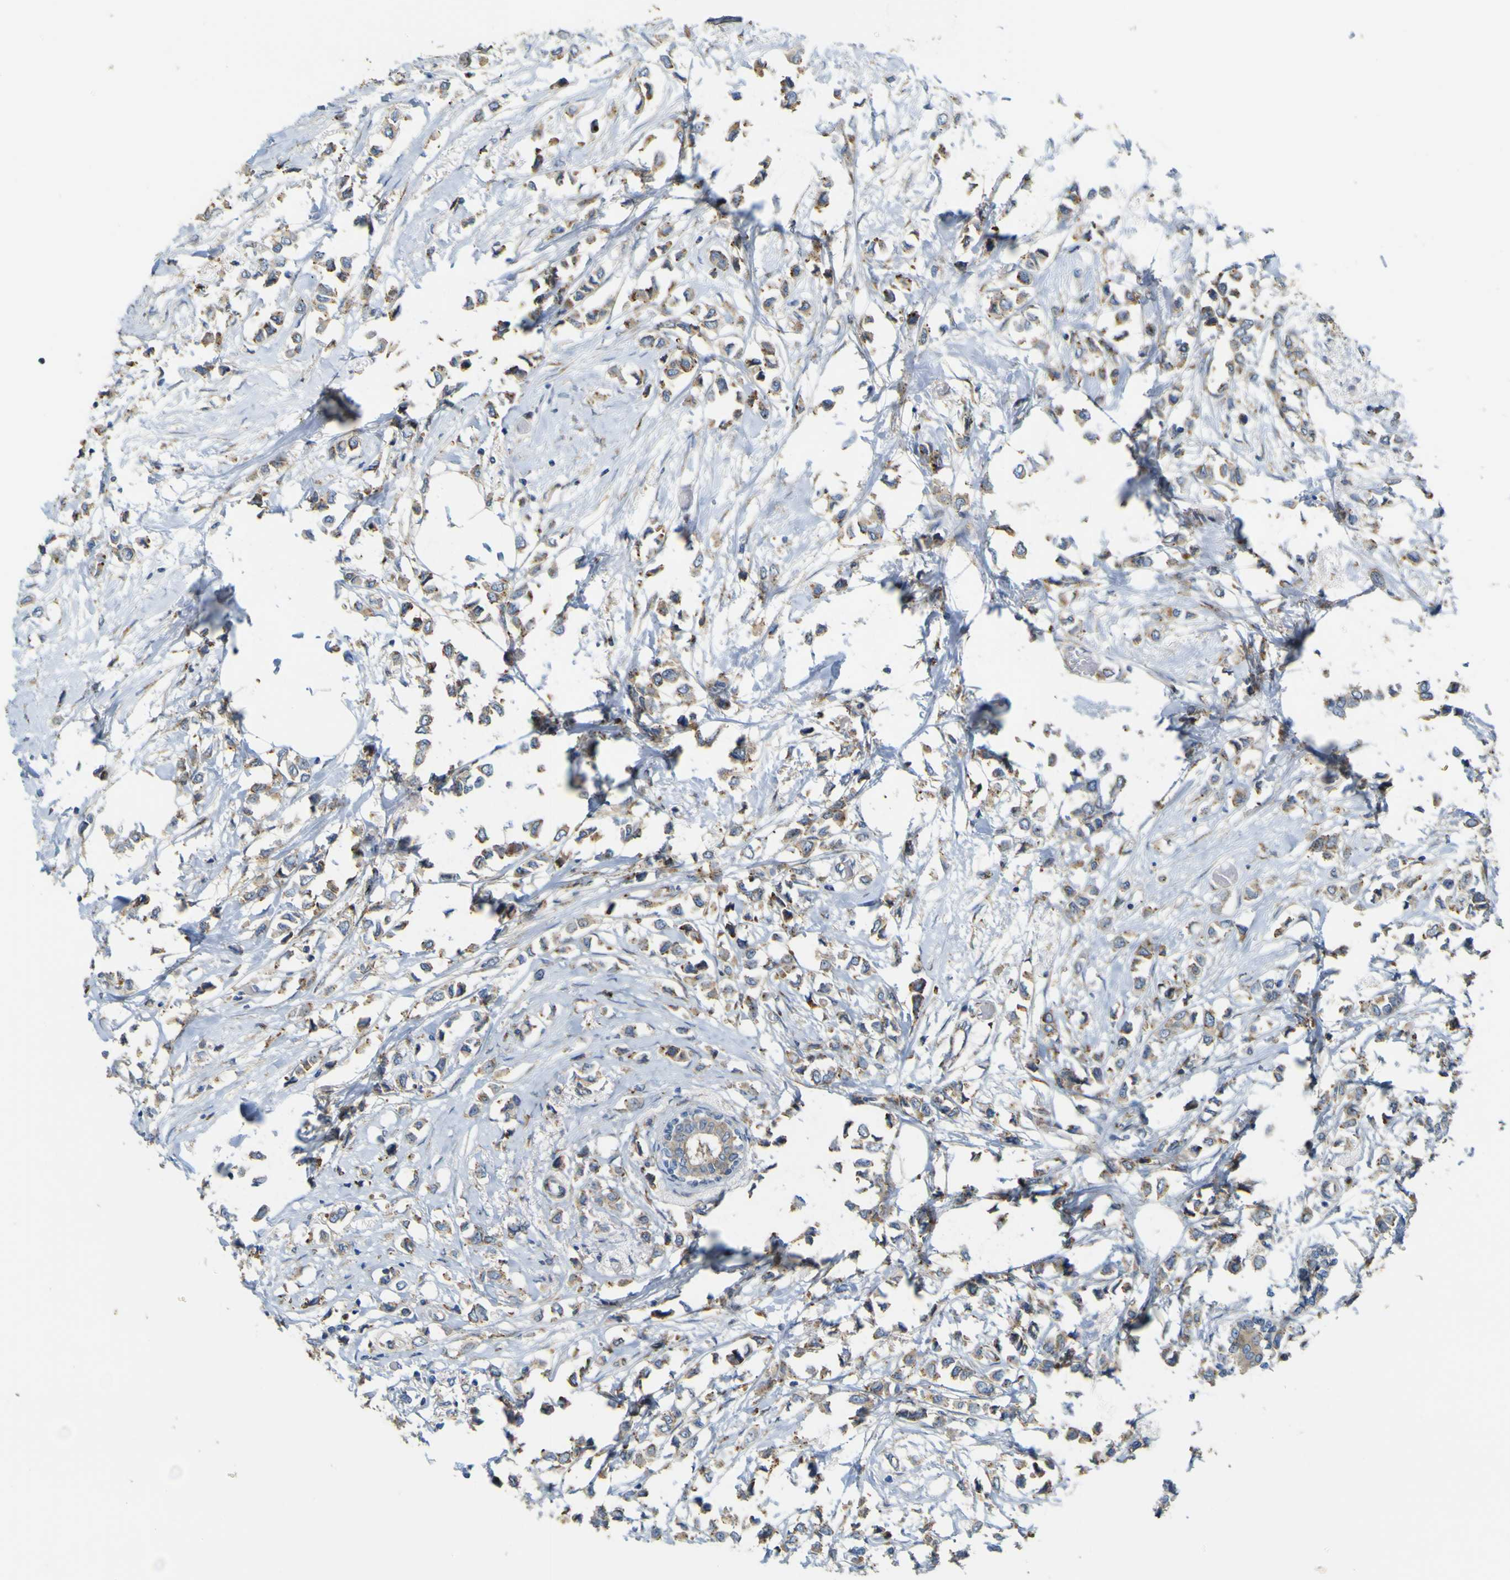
{"staining": {"intensity": "weak", "quantity": ">75%", "location": "cytoplasmic/membranous"}, "tissue": "breast cancer", "cell_type": "Tumor cells", "image_type": "cancer", "snomed": [{"axis": "morphology", "description": "Lobular carcinoma"}, {"axis": "topography", "description": "Breast"}], "caption": "Protein staining of breast cancer (lobular carcinoma) tissue exhibits weak cytoplasmic/membranous positivity in about >75% of tumor cells.", "gene": "IGF2R", "patient": {"sex": "female", "age": 51}}